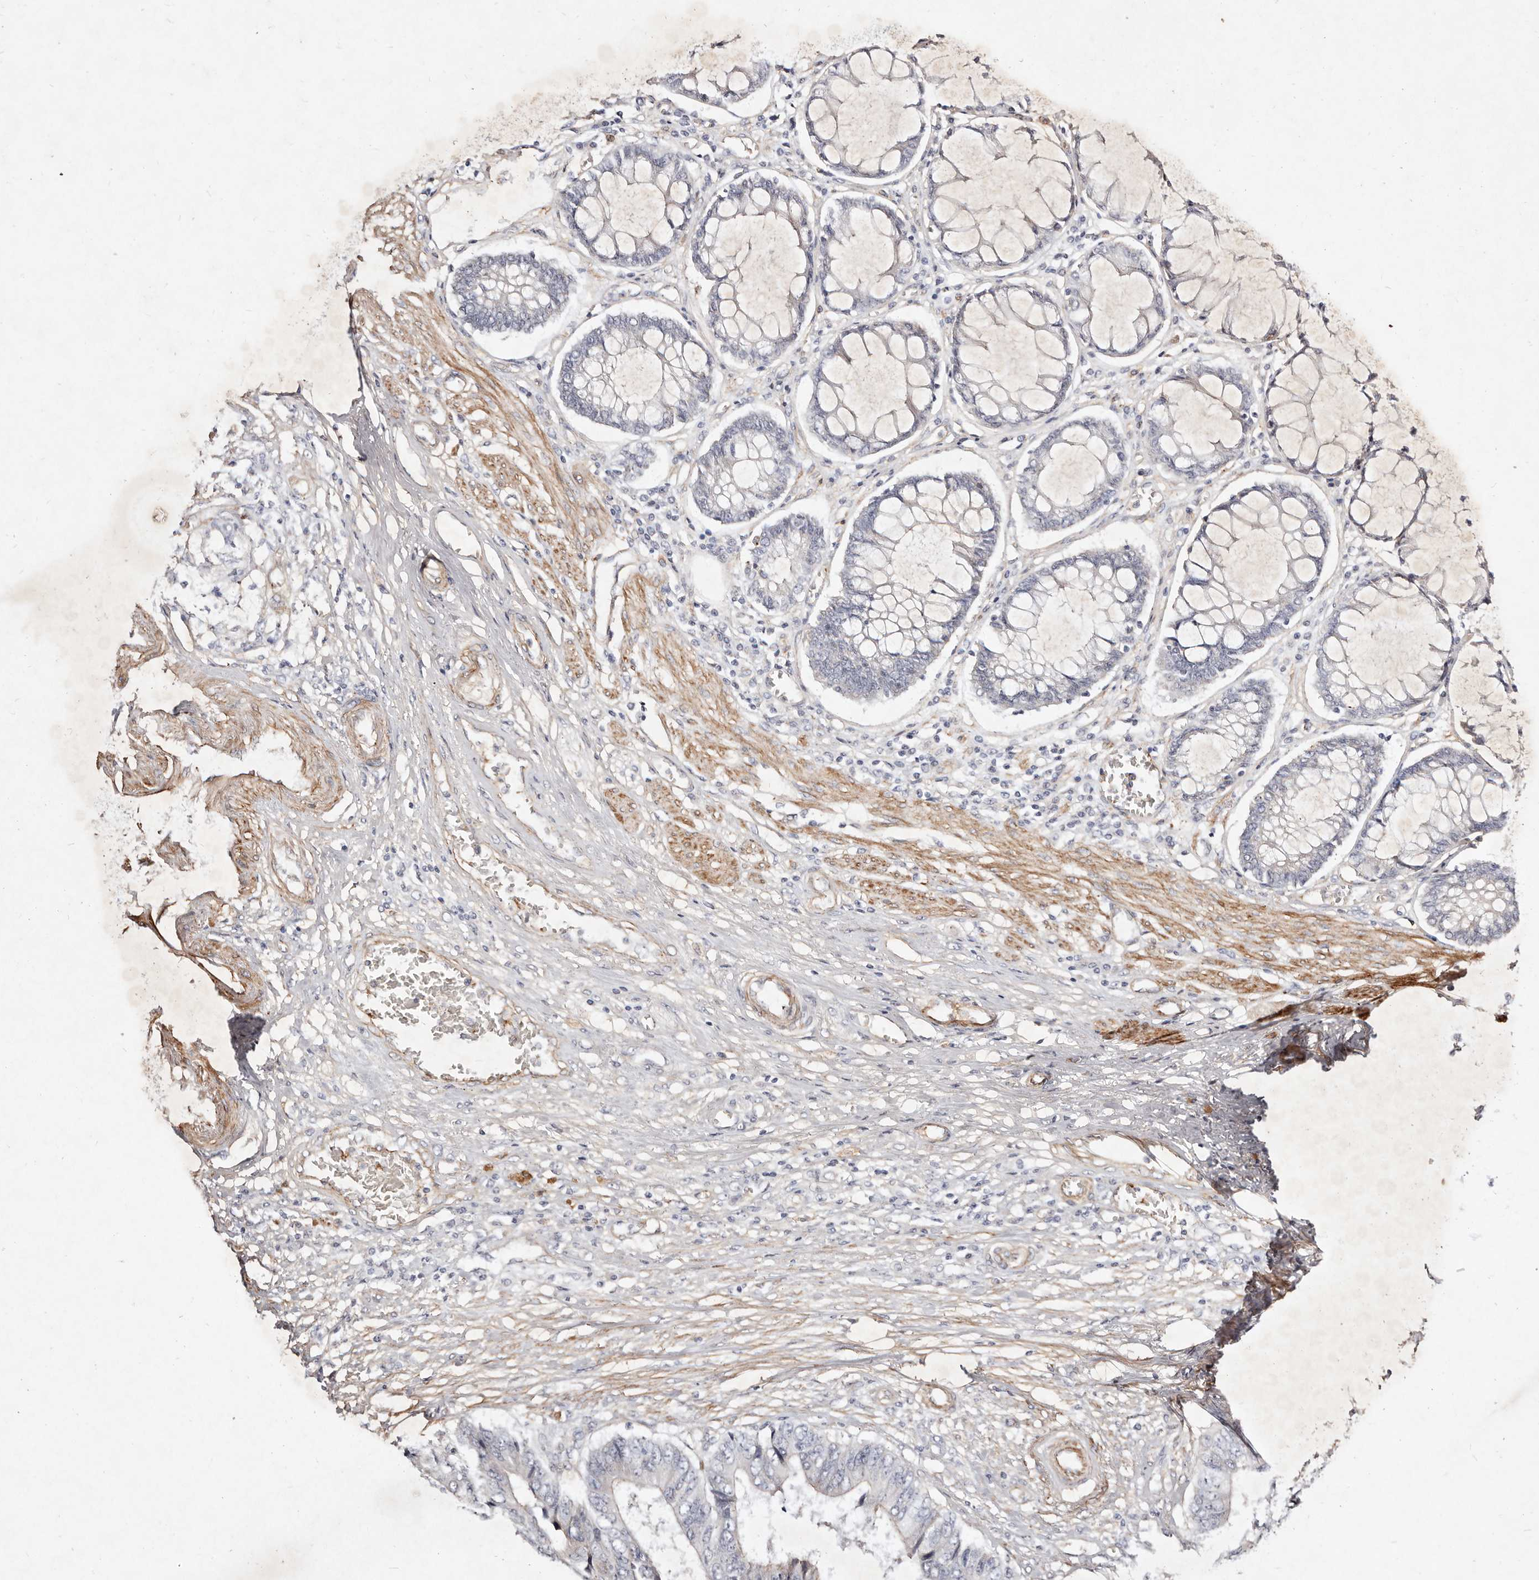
{"staining": {"intensity": "negative", "quantity": "none", "location": "none"}, "tissue": "colorectal cancer", "cell_type": "Tumor cells", "image_type": "cancer", "snomed": [{"axis": "morphology", "description": "Adenocarcinoma, NOS"}, {"axis": "topography", "description": "Rectum"}], "caption": "Photomicrograph shows no protein positivity in tumor cells of adenocarcinoma (colorectal) tissue.", "gene": "MTMR11", "patient": {"sex": "male", "age": 84}}